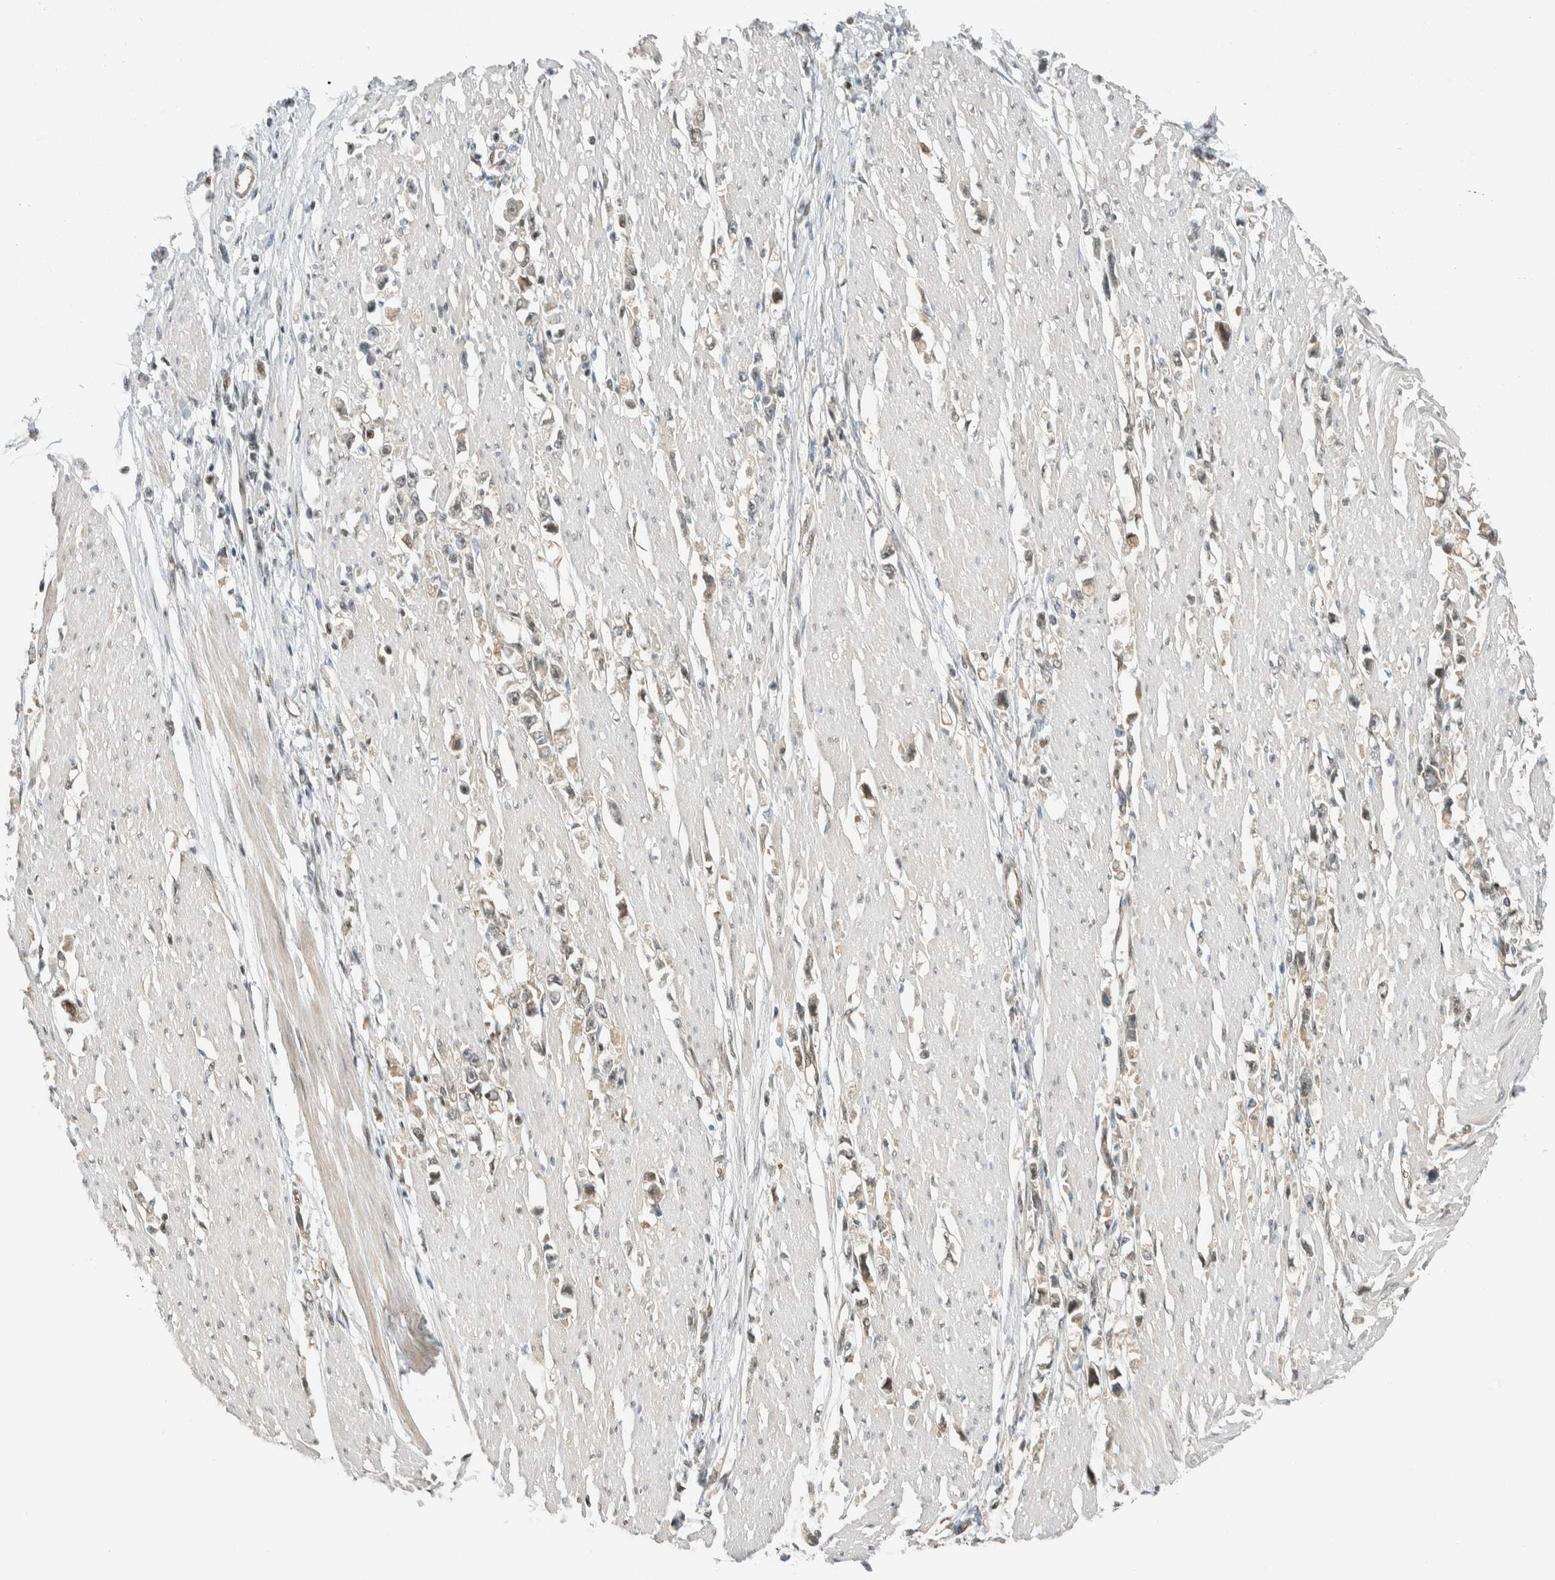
{"staining": {"intensity": "weak", "quantity": "25%-75%", "location": "cytoplasmic/membranous,nuclear"}, "tissue": "stomach cancer", "cell_type": "Tumor cells", "image_type": "cancer", "snomed": [{"axis": "morphology", "description": "Adenocarcinoma, NOS"}, {"axis": "topography", "description": "Stomach"}], "caption": "Protein staining exhibits weak cytoplasmic/membranous and nuclear positivity in about 25%-75% of tumor cells in stomach adenocarcinoma. The protein of interest is shown in brown color, while the nuclei are stained blue.", "gene": "NIBAN2", "patient": {"sex": "female", "age": 59}}